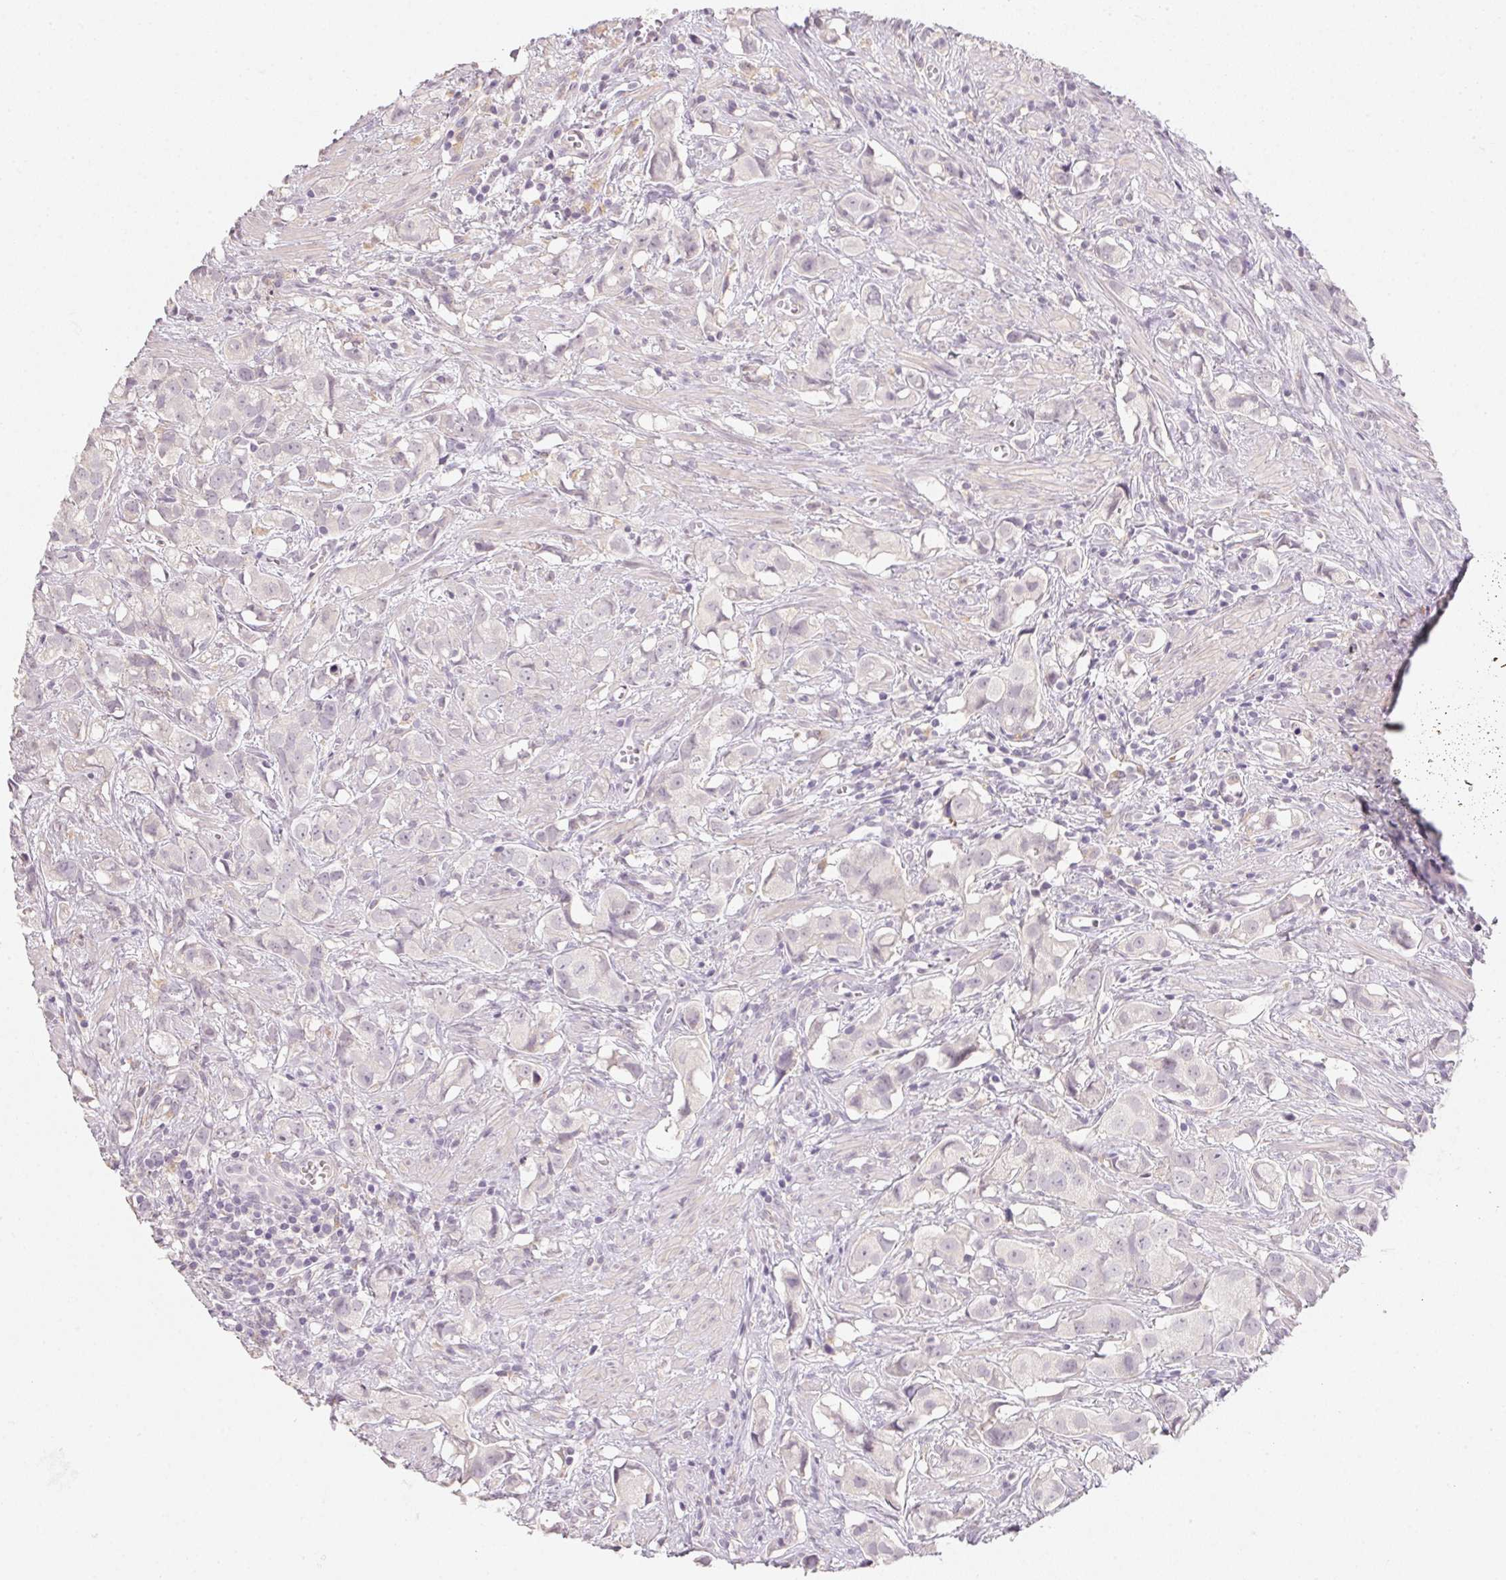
{"staining": {"intensity": "negative", "quantity": "none", "location": "none"}, "tissue": "prostate cancer", "cell_type": "Tumor cells", "image_type": "cancer", "snomed": [{"axis": "morphology", "description": "Adenocarcinoma, High grade"}, {"axis": "topography", "description": "Prostate"}], "caption": "IHC of human prostate high-grade adenocarcinoma displays no positivity in tumor cells.", "gene": "SLC6A18", "patient": {"sex": "male", "age": 58}}